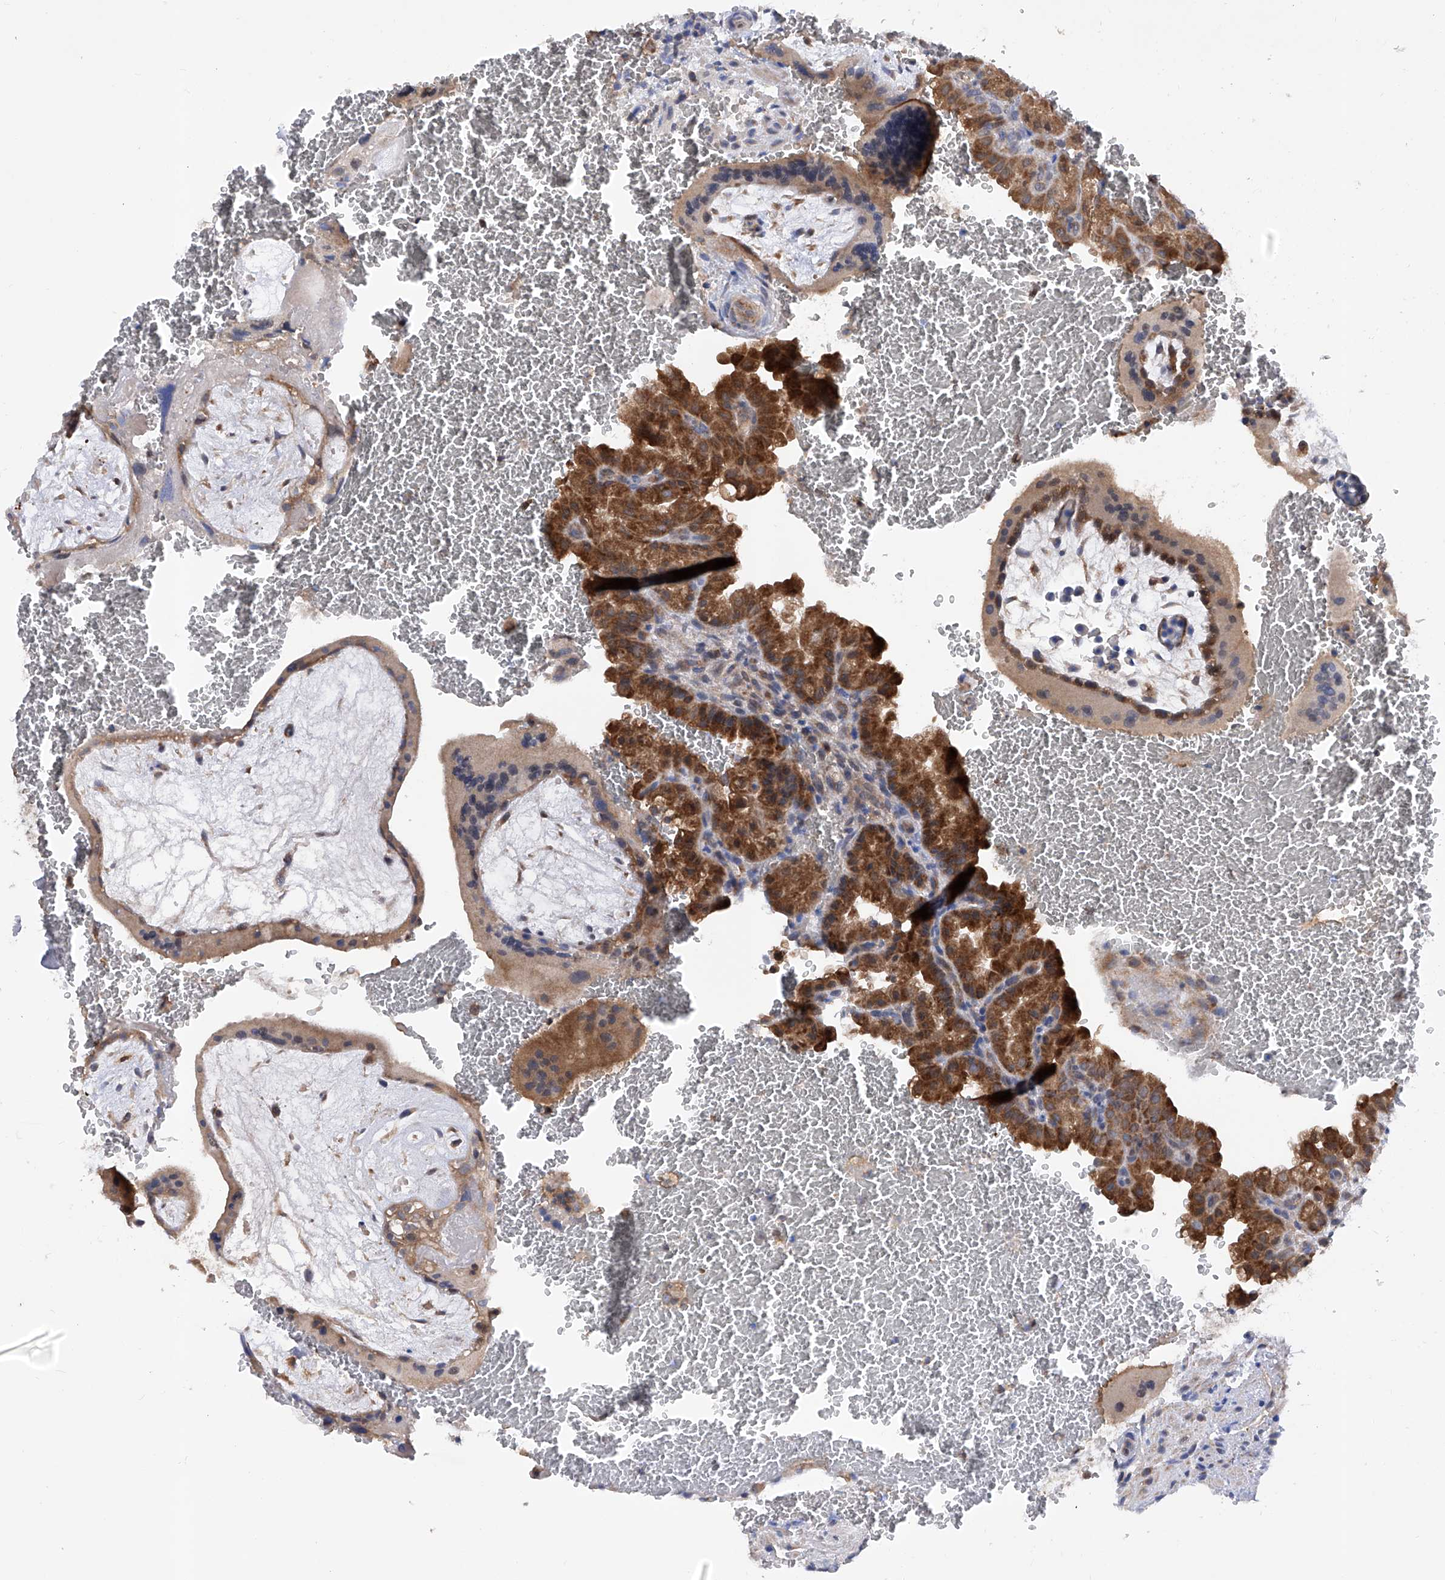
{"staining": {"intensity": "moderate", "quantity": ">75%", "location": "cytoplasmic/membranous"}, "tissue": "placenta", "cell_type": "Decidual cells", "image_type": "normal", "snomed": [{"axis": "morphology", "description": "Normal tissue, NOS"}, {"axis": "topography", "description": "Placenta"}], "caption": "Unremarkable placenta displays moderate cytoplasmic/membranous staining in about >75% of decidual cells, visualized by immunohistochemistry. (DAB (3,3'-diaminobenzidine) IHC with brightfield microscopy, high magnification).", "gene": "SPATA20", "patient": {"sex": "female", "age": 35}}